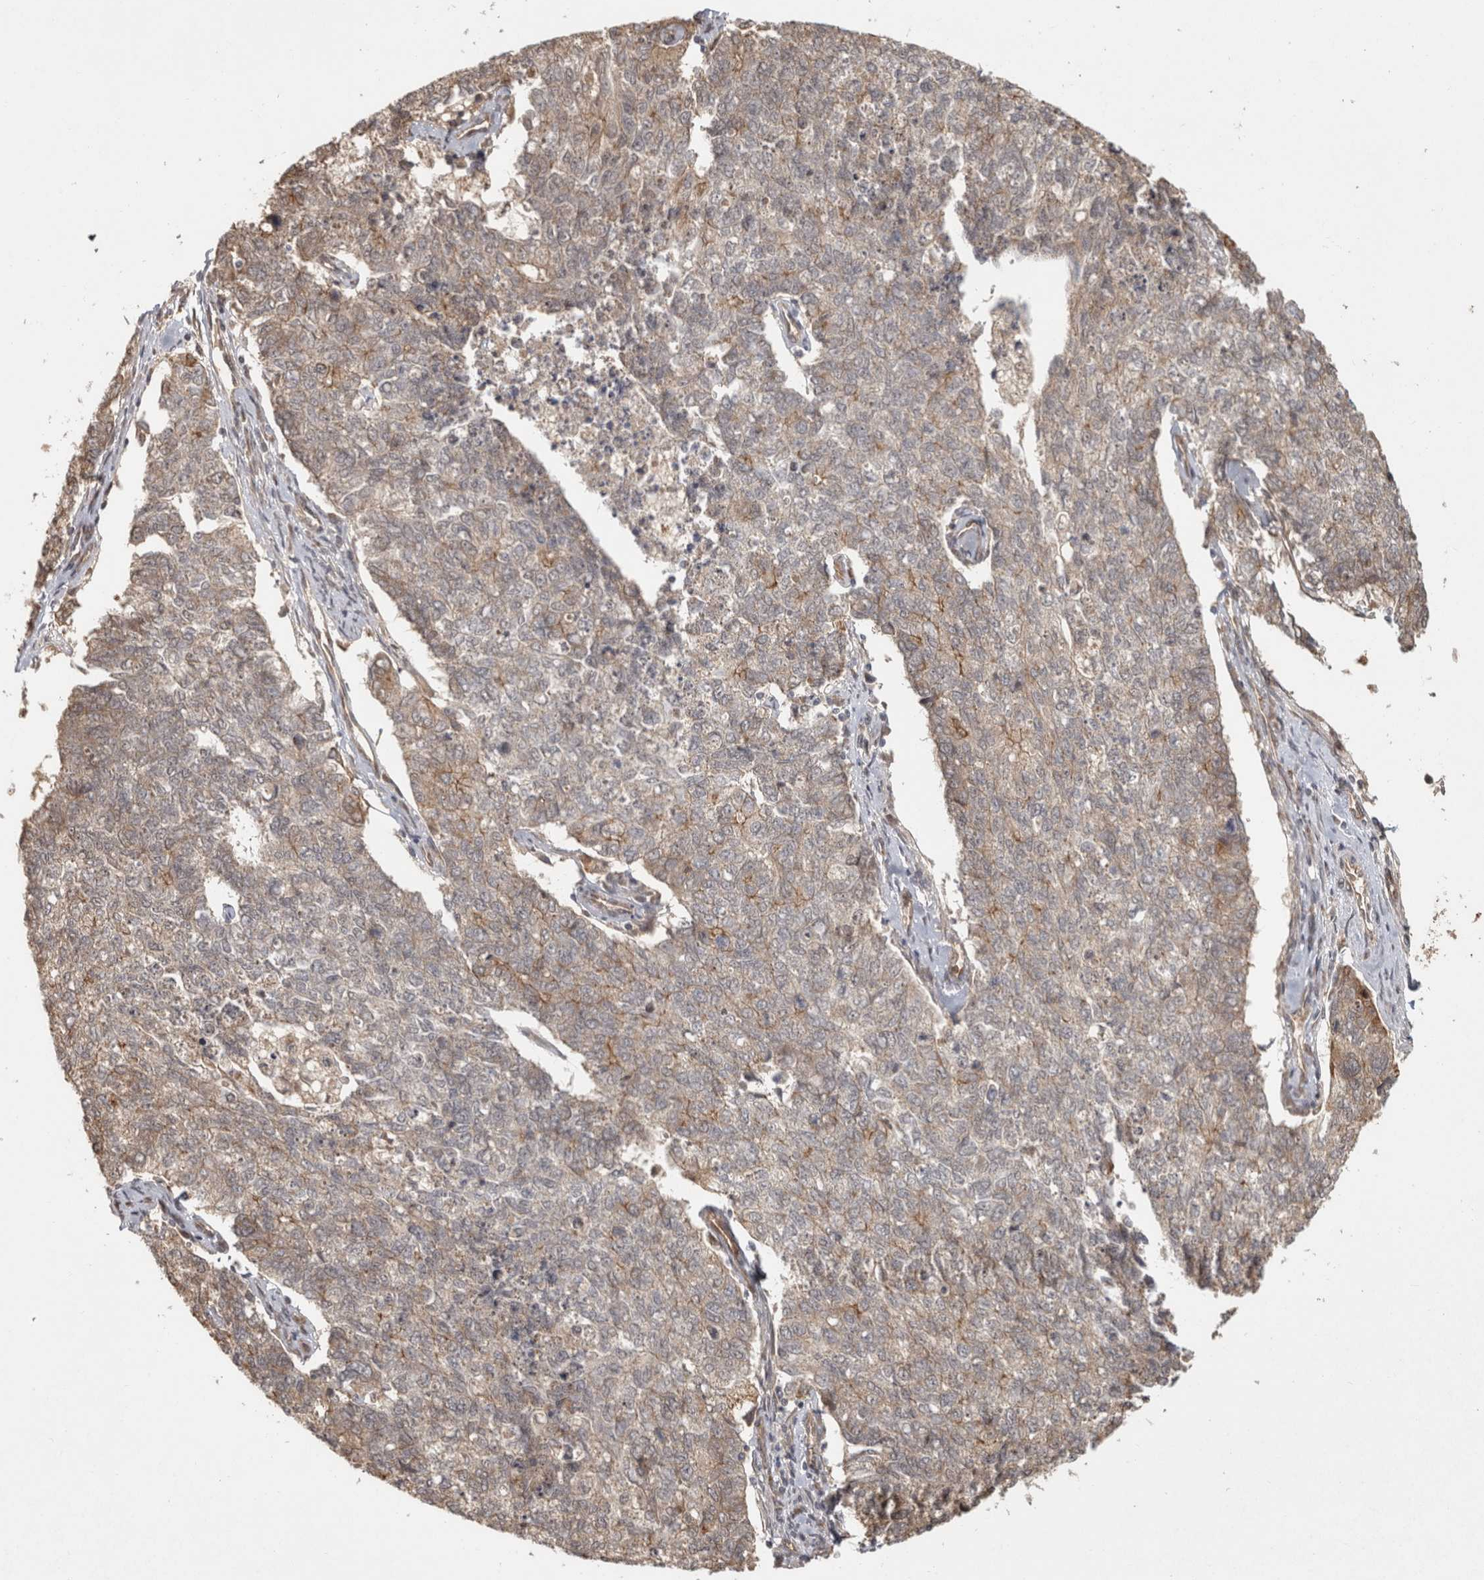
{"staining": {"intensity": "moderate", "quantity": "<25%", "location": "cytoplasmic/membranous"}, "tissue": "cervical cancer", "cell_type": "Tumor cells", "image_type": "cancer", "snomed": [{"axis": "morphology", "description": "Squamous cell carcinoma, NOS"}, {"axis": "topography", "description": "Cervix"}], "caption": "Moderate cytoplasmic/membranous expression is appreciated in approximately <25% of tumor cells in cervical cancer.", "gene": "CAMSAP2", "patient": {"sex": "female", "age": 63}}